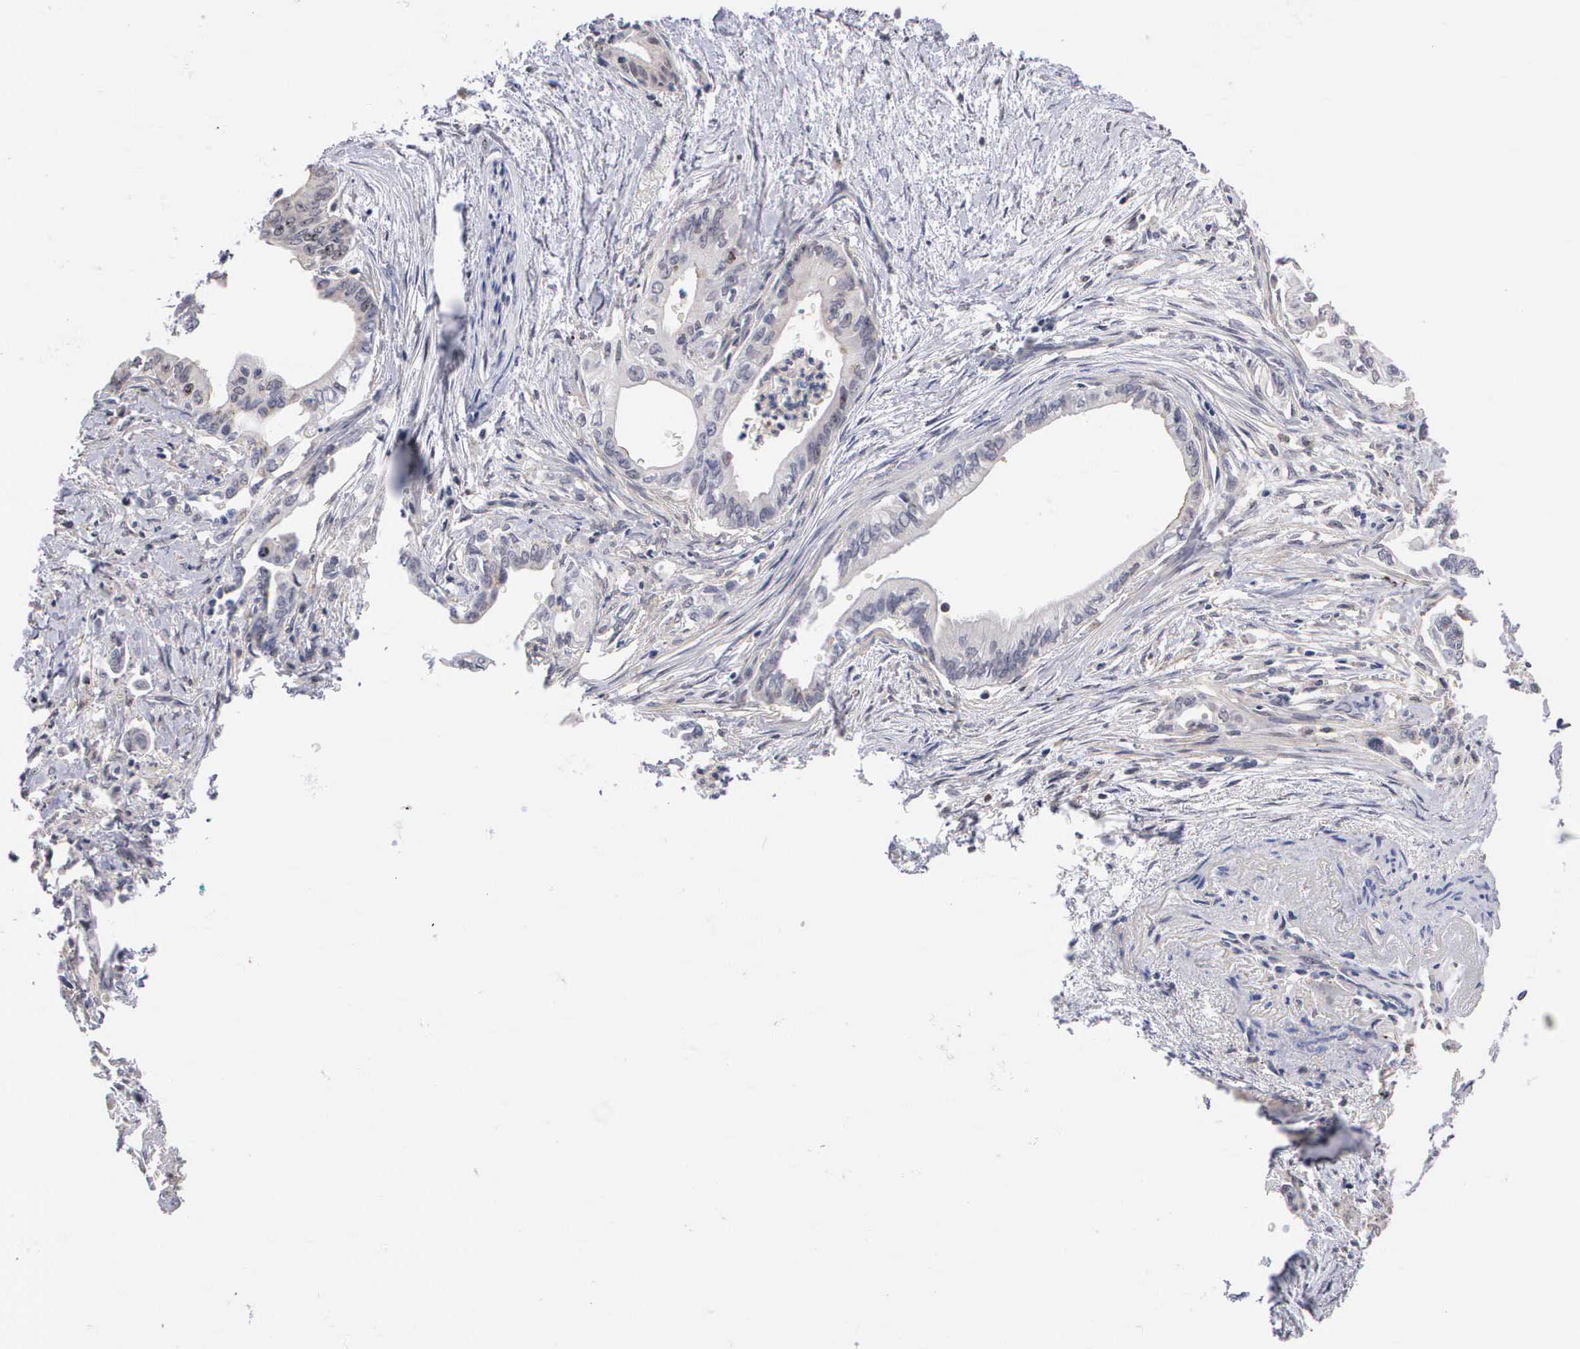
{"staining": {"intensity": "negative", "quantity": "none", "location": "none"}, "tissue": "pancreatic cancer", "cell_type": "Tumor cells", "image_type": "cancer", "snomed": [{"axis": "morphology", "description": "Adenocarcinoma, NOS"}, {"axis": "topography", "description": "Pancreas"}], "caption": "Tumor cells show no significant protein expression in adenocarcinoma (pancreatic).", "gene": "KDM6A", "patient": {"sex": "female", "age": 66}}